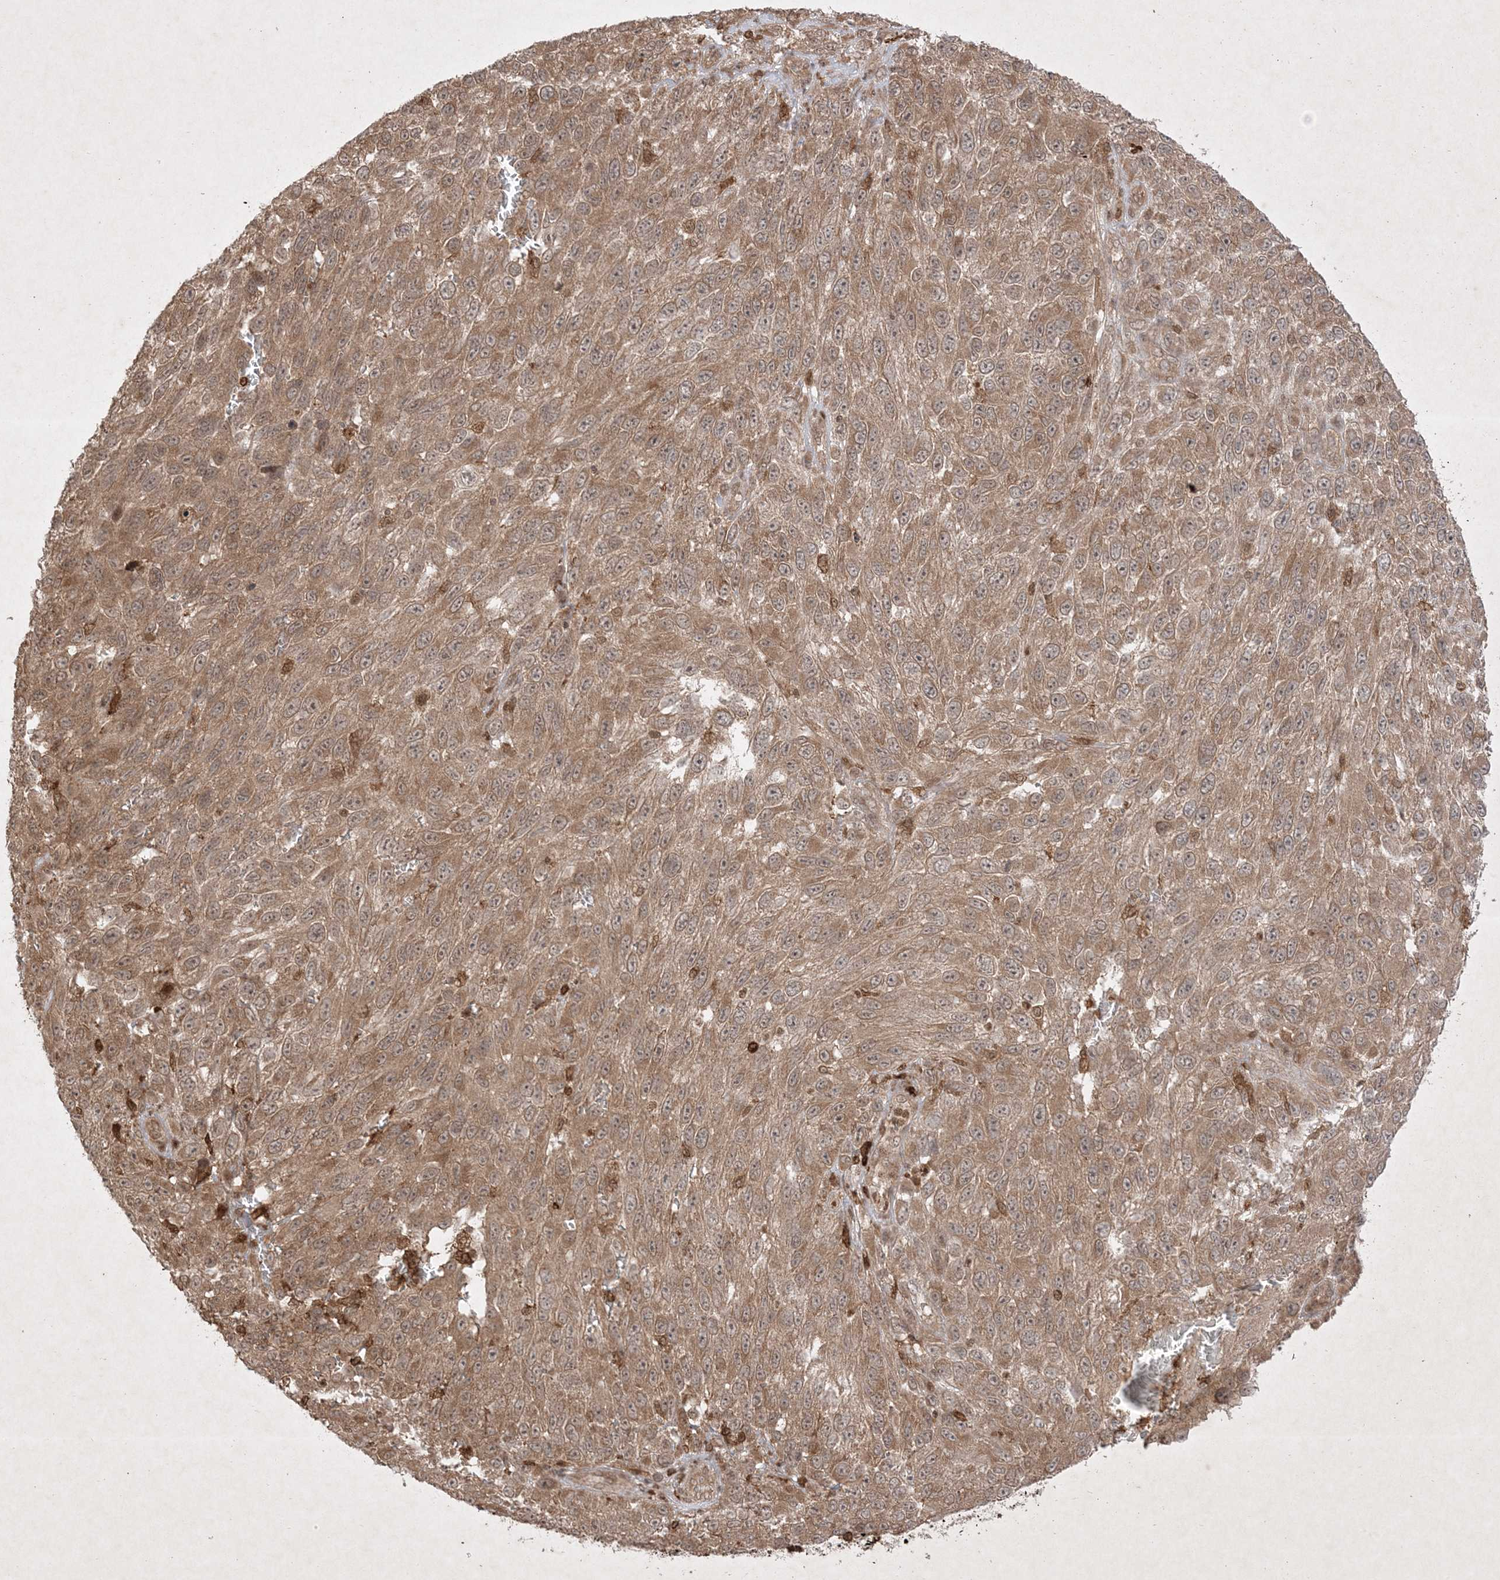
{"staining": {"intensity": "moderate", "quantity": ">75%", "location": "cytoplasmic/membranous"}, "tissue": "melanoma", "cell_type": "Tumor cells", "image_type": "cancer", "snomed": [{"axis": "morphology", "description": "Malignant melanoma, NOS"}, {"axis": "topography", "description": "Skin"}], "caption": "High-power microscopy captured an immunohistochemistry micrograph of melanoma, revealing moderate cytoplasmic/membranous positivity in approximately >75% of tumor cells.", "gene": "PTK6", "patient": {"sex": "female", "age": 96}}